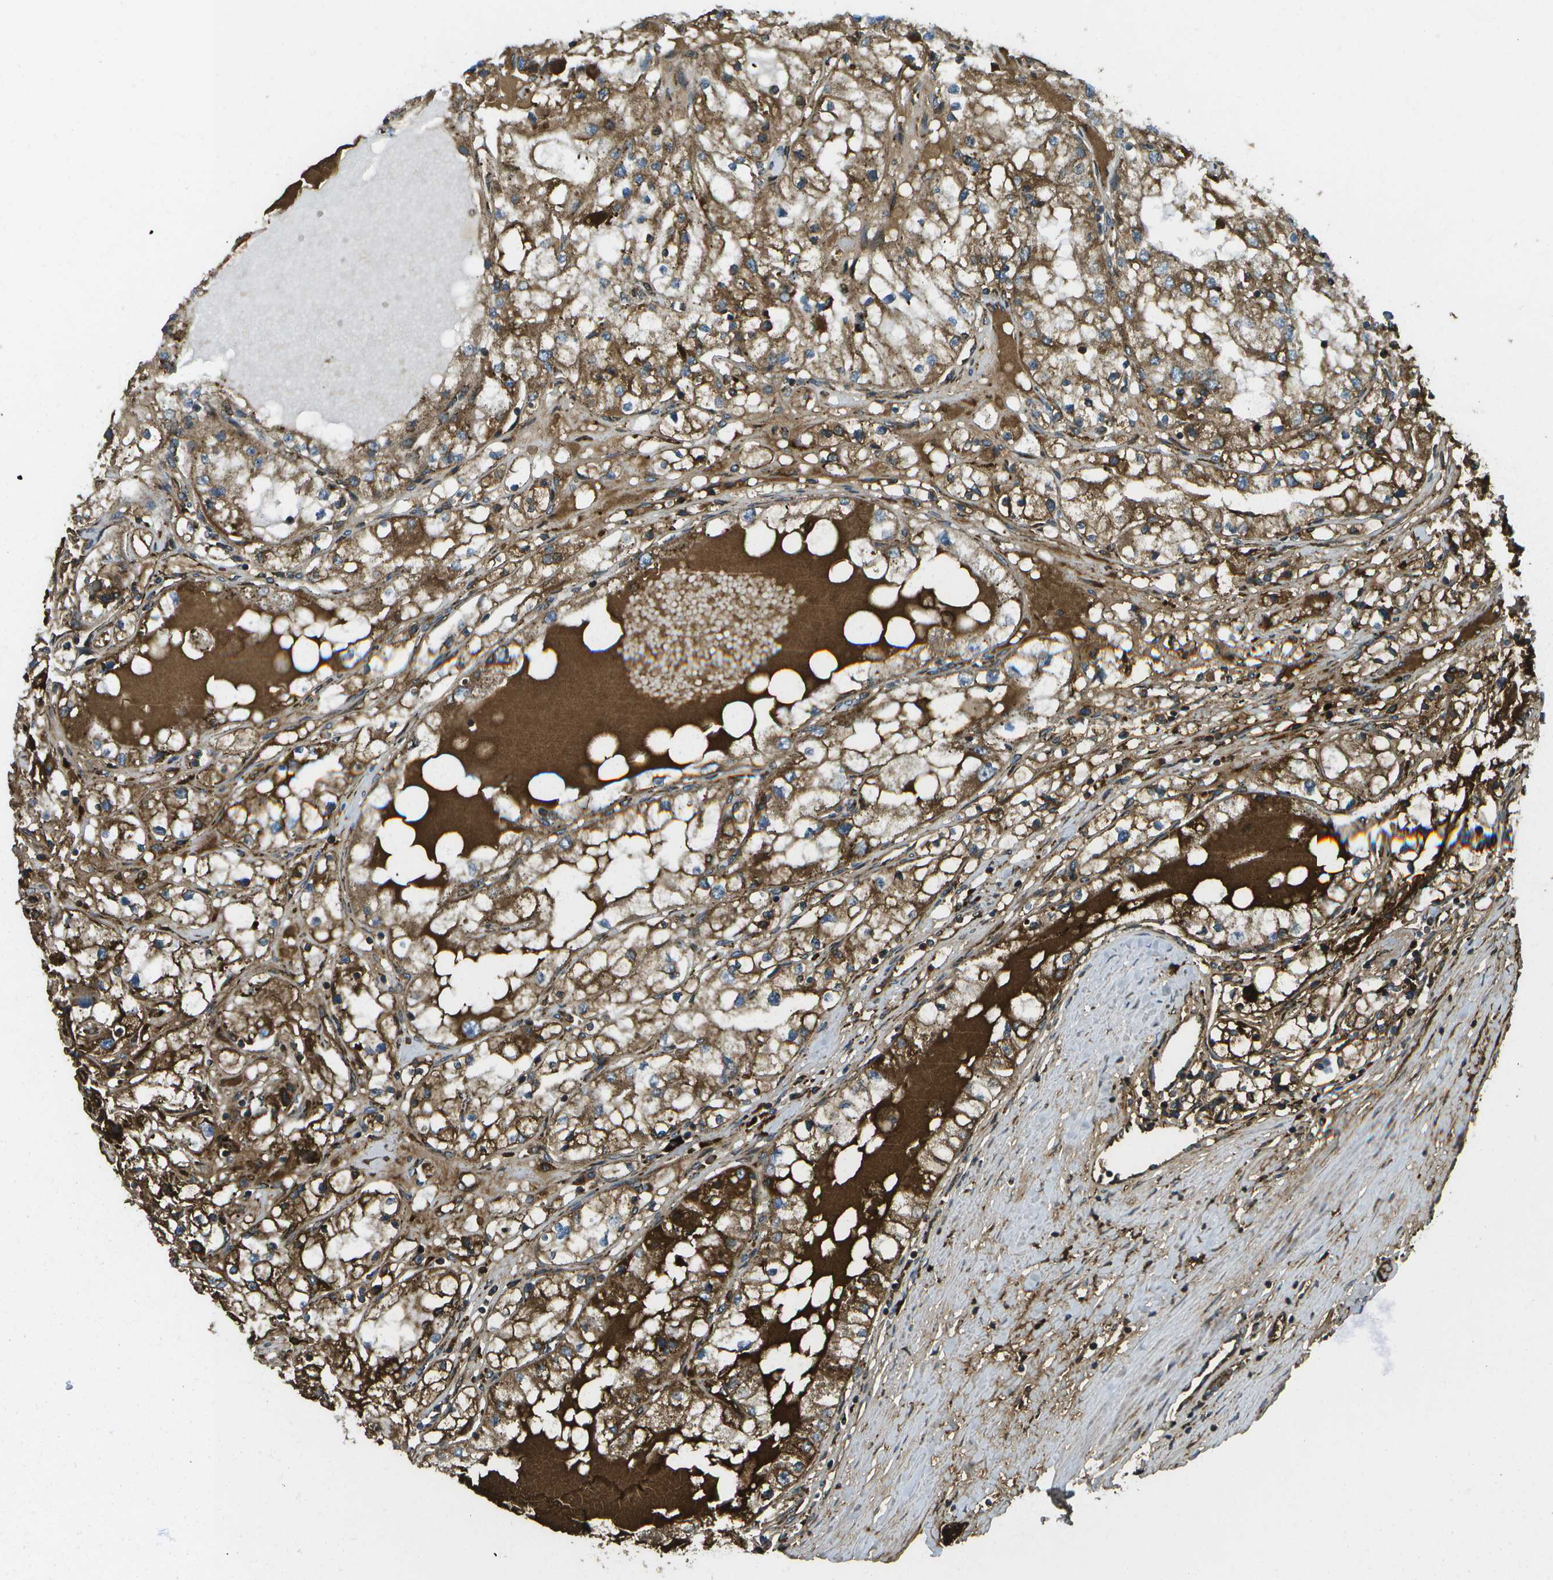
{"staining": {"intensity": "strong", "quantity": ">75%", "location": "cytoplasmic/membranous"}, "tissue": "renal cancer", "cell_type": "Tumor cells", "image_type": "cancer", "snomed": [{"axis": "morphology", "description": "Adenocarcinoma, NOS"}, {"axis": "topography", "description": "Kidney"}], "caption": "A high amount of strong cytoplasmic/membranous expression is identified in approximately >75% of tumor cells in adenocarcinoma (renal) tissue. (Brightfield microscopy of DAB IHC at high magnification).", "gene": "USP30", "patient": {"sex": "male", "age": 68}}